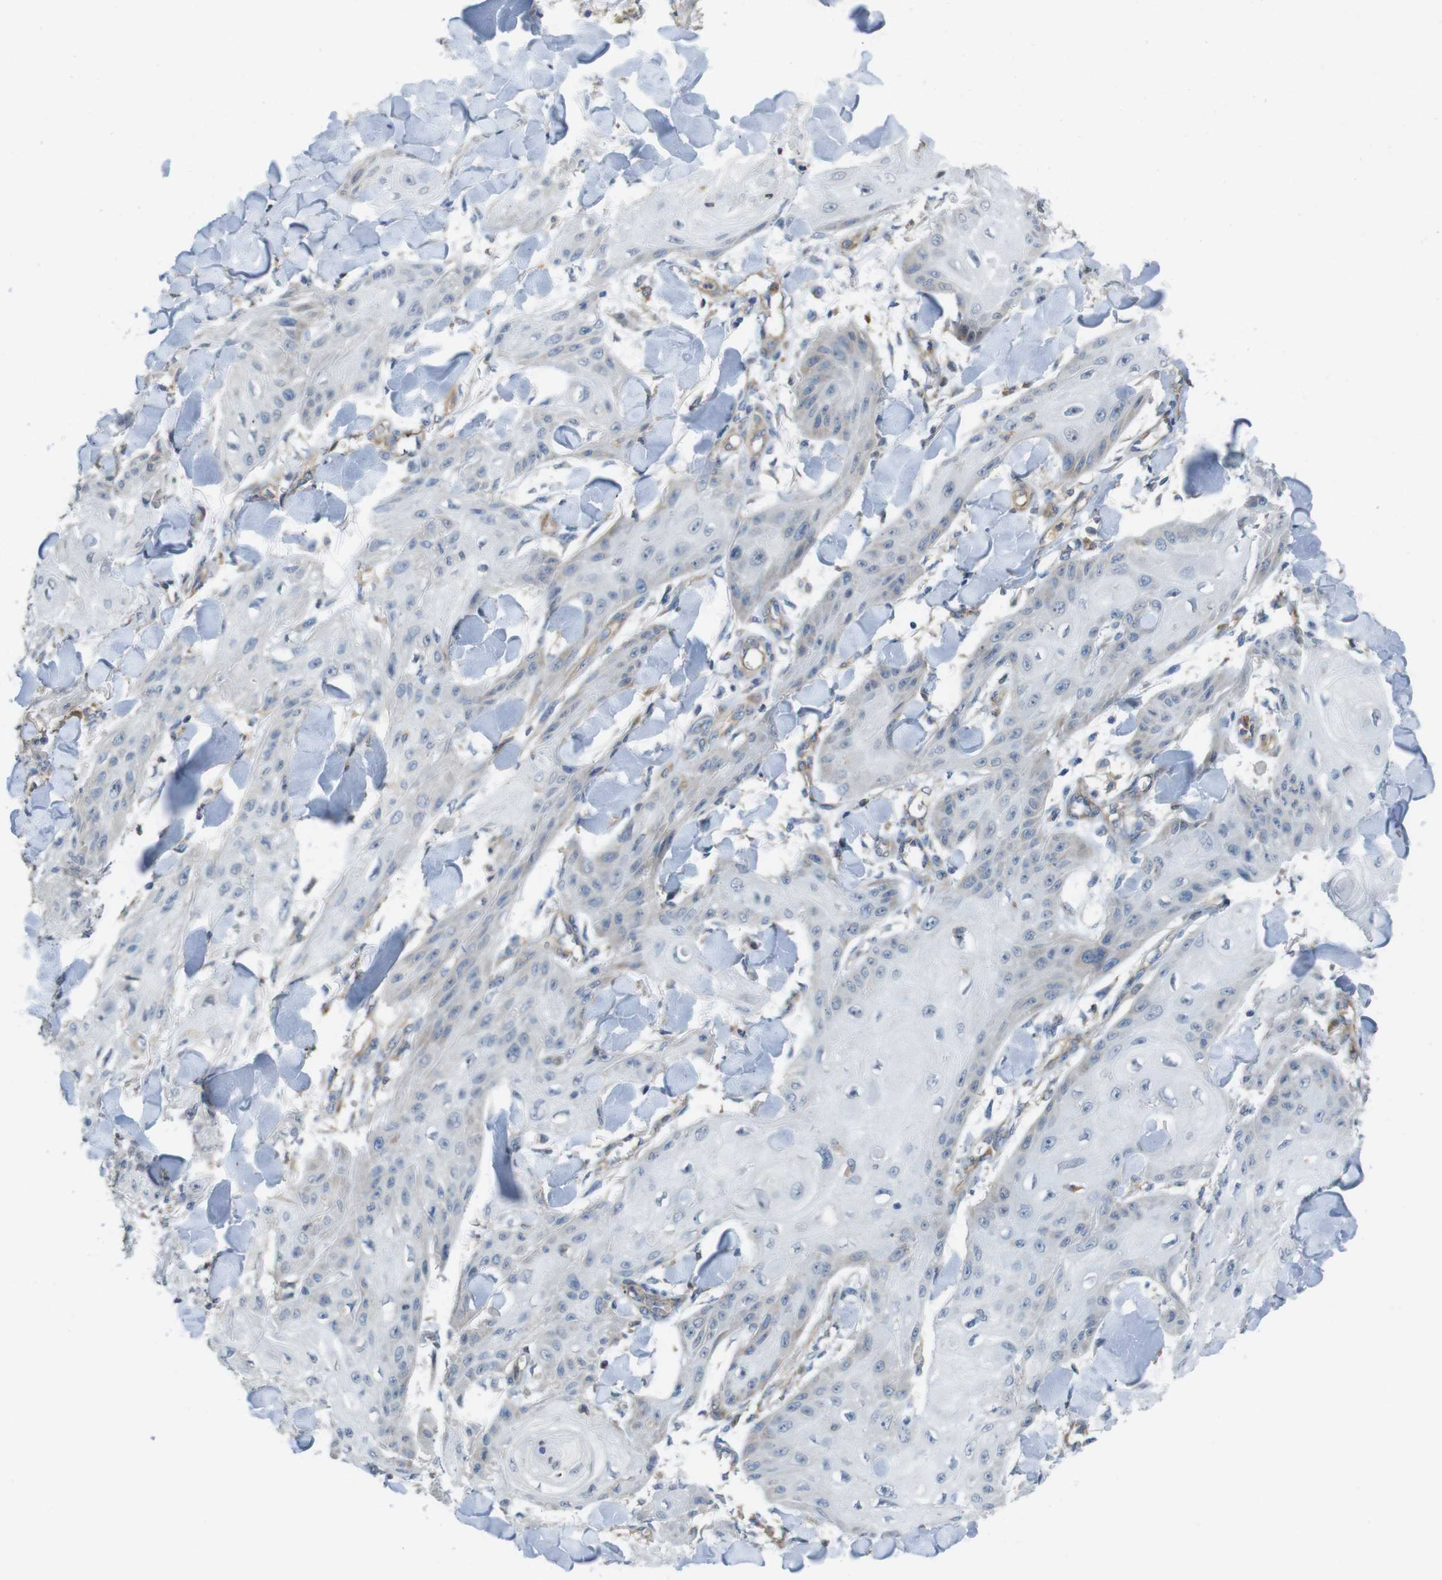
{"staining": {"intensity": "negative", "quantity": "none", "location": "none"}, "tissue": "skin cancer", "cell_type": "Tumor cells", "image_type": "cancer", "snomed": [{"axis": "morphology", "description": "Squamous cell carcinoma, NOS"}, {"axis": "topography", "description": "Skin"}], "caption": "DAB immunohistochemical staining of squamous cell carcinoma (skin) shows no significant staining in tumor cells.", "gene": "PCDH10", "patient": {"sex": "male", "age": 74}}